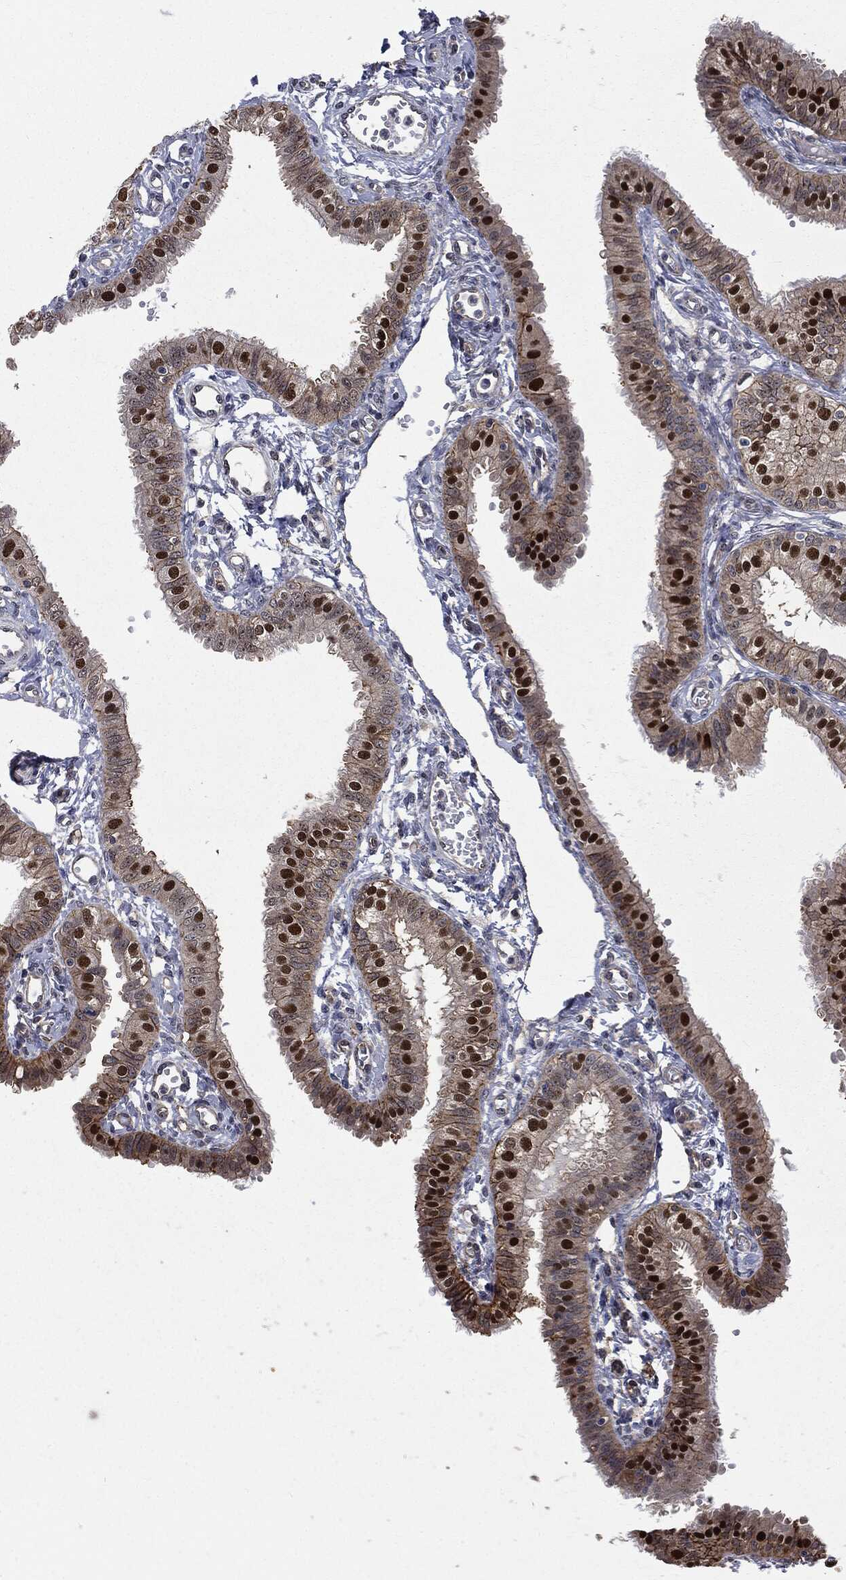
{"staining": {"intensity": "strong", "quantity": "25%-75%", "location": "nuclear"}, "tissue": "fallopian tube", "cell_type": "Glandular cells", "image_type": "normal", "snomed": [{"axis": "morphology", "description": "Normal tissue, NOS"}, {"axis": "topography", "description": "Fallopian tube"}, {"axis": "topography", "description": "Ovary"}], "caption": "A high amount of strong nuclear staining is seen in about 25%-75% of glandular cells in unremarkable fallopian tube. Using DAB (3,3'-diaminobenzidine) (brown) and hematoxylin (blue) stains, captured at high magnification using brightfield microscopy.", "gene": "TRMT1L", "patient": {"sex": "female", "age": 49}}